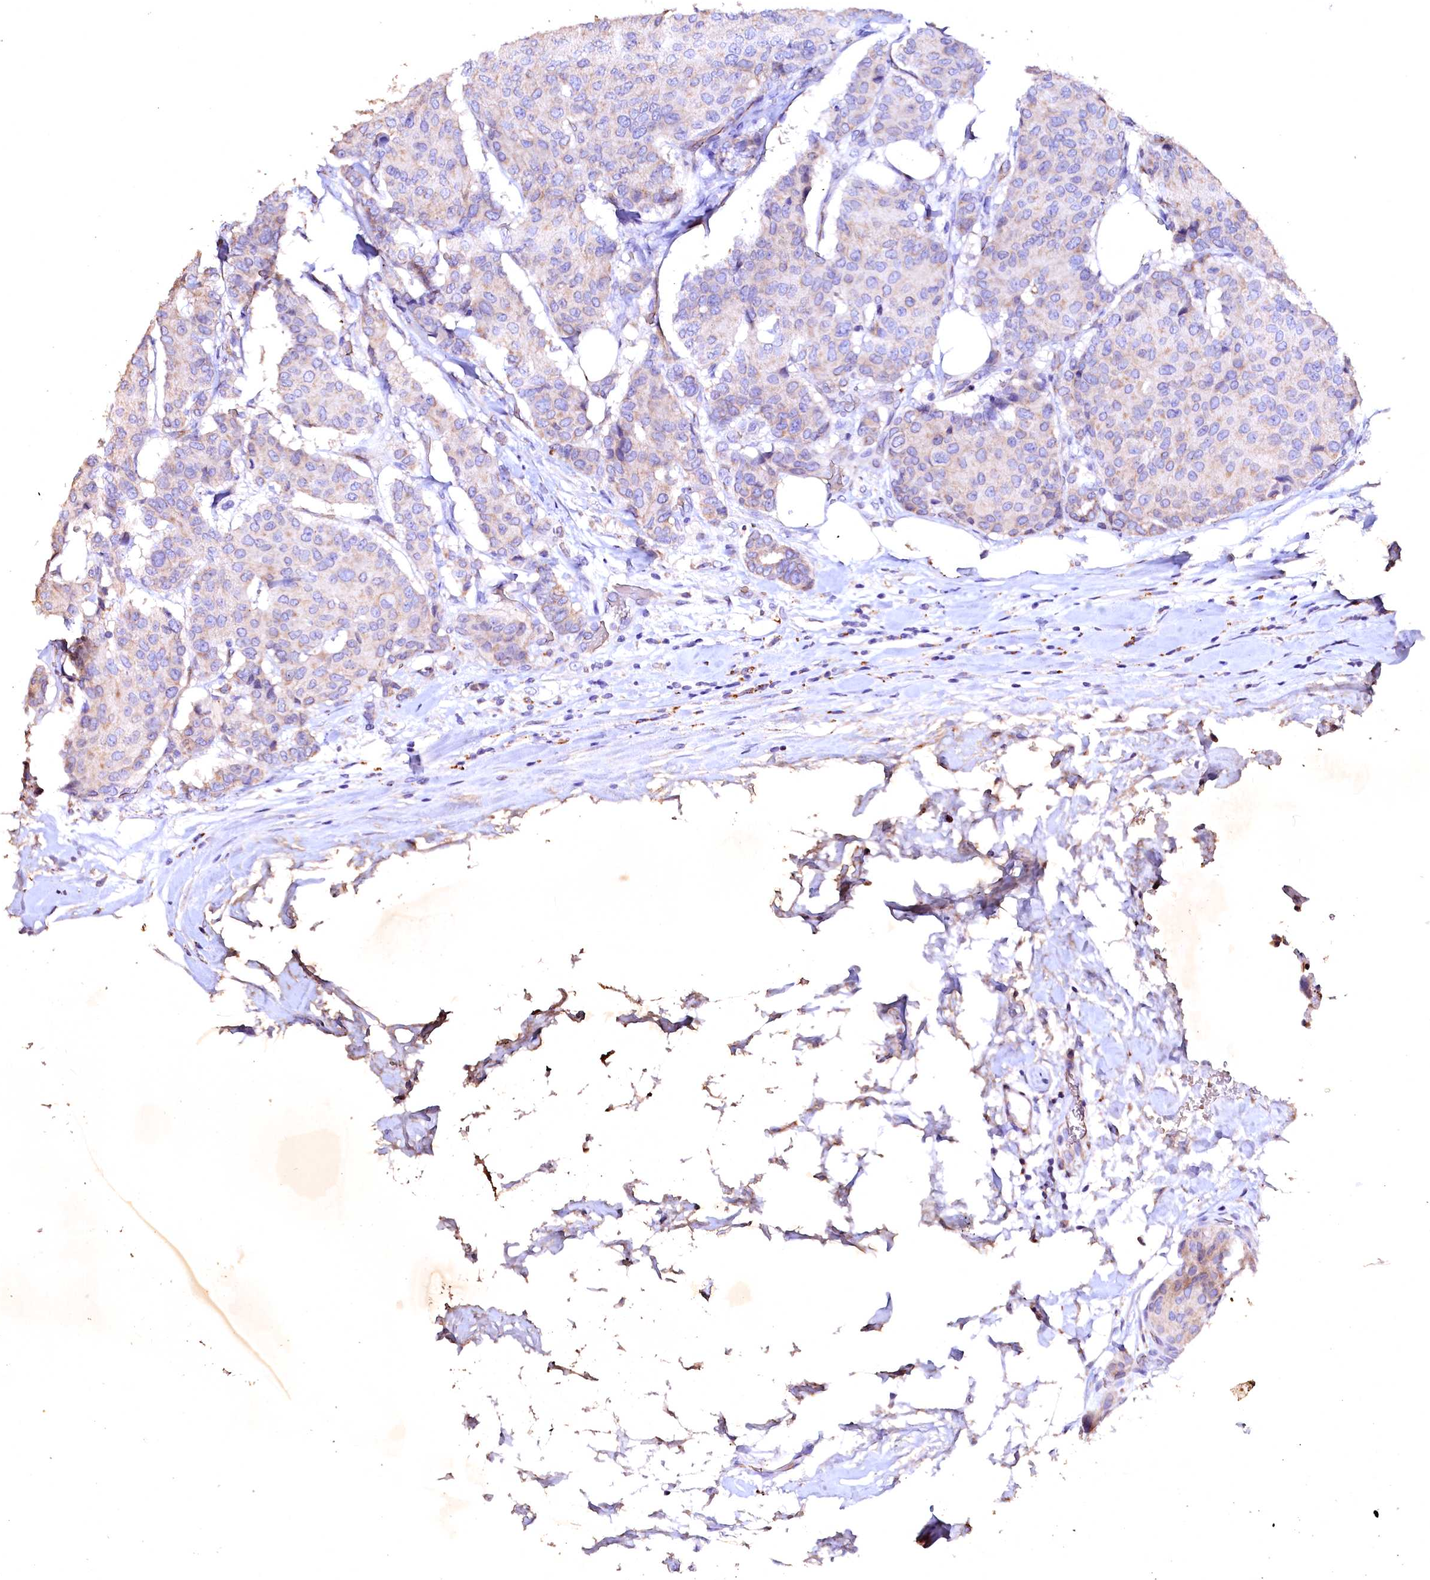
{"staining": {"intensity": "negative", "quantity": "none", "location": "none"}, "tissue": "breast cancer", "cell_type": "Tumor cells", "image_type": "cancer", "snomed": [{"axis": "morphology", "description": "Duct carcinoma"}, {"axis": "topography", "description": "Breast"}], "caption": "IHC of breast cancer (intraductal carcinoma) demonstrates no positivity in tumor cells.", "gene": "VPS36", "patient": {"sex": "female", "age": 75}}